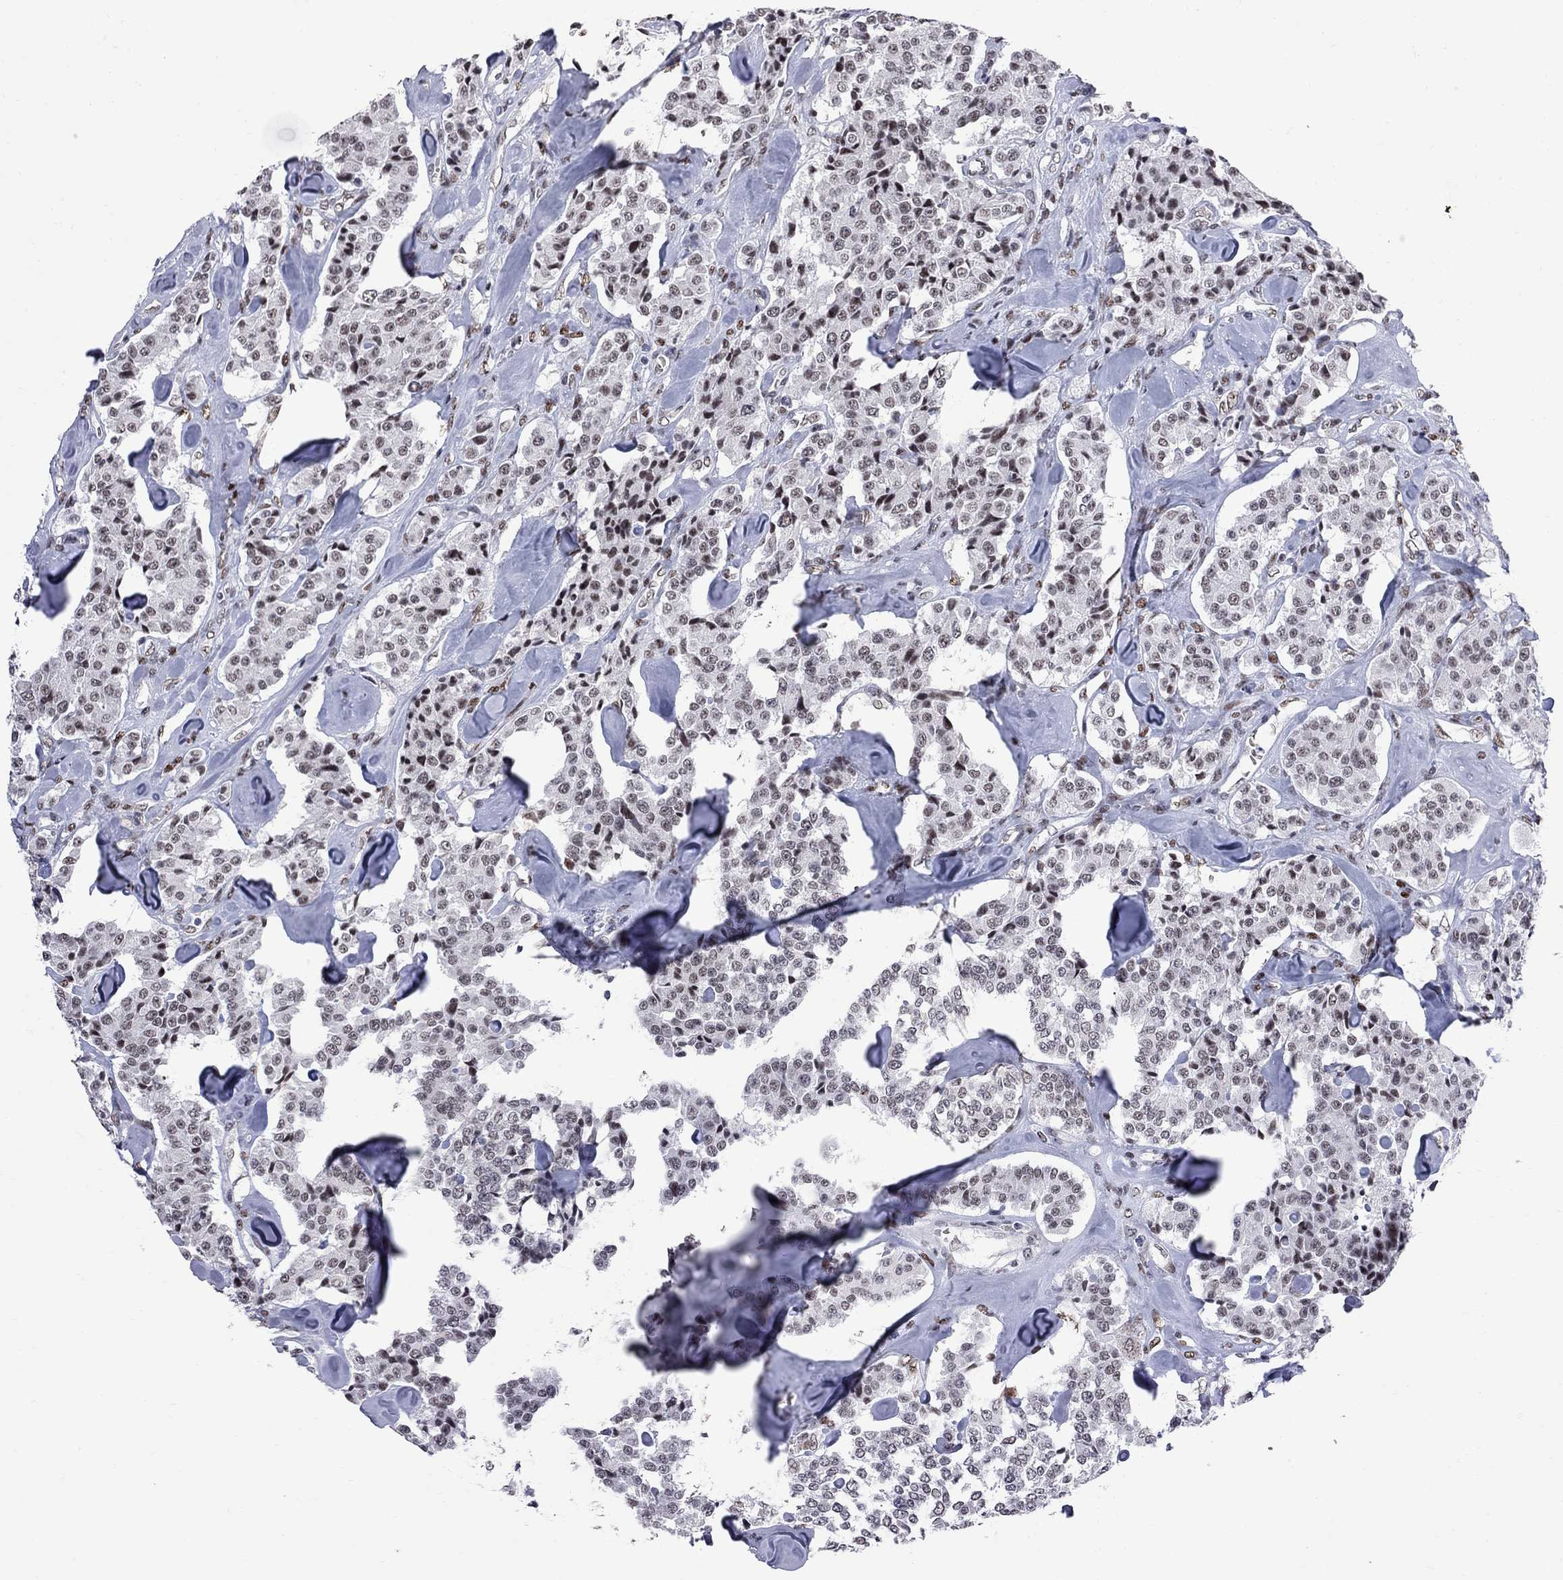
{"staining": {"intensity": "weak", "quantity": ">75%", "location": "nuclear"}, "tissue": "carcinoid", "cell_type": "Tumor cells", "image_type": "cancer", "snomed": [{"axis": "morphology", "description": "Carcinoid, malignant, NOS"}, {"axis": "topography", "description": "Pancreas"}], "caption": "Carcinoid (malignant) tissue reveals weak nuclear expression in about >75% of tumor cells, visualized by immunohistochemistry. (DAB (3,3'-diaminobenzidine) IHC with brightfield microscopy, high magnification).", "gene": "ZBTB47", "patient": {"sex": "male", "age": 41}}